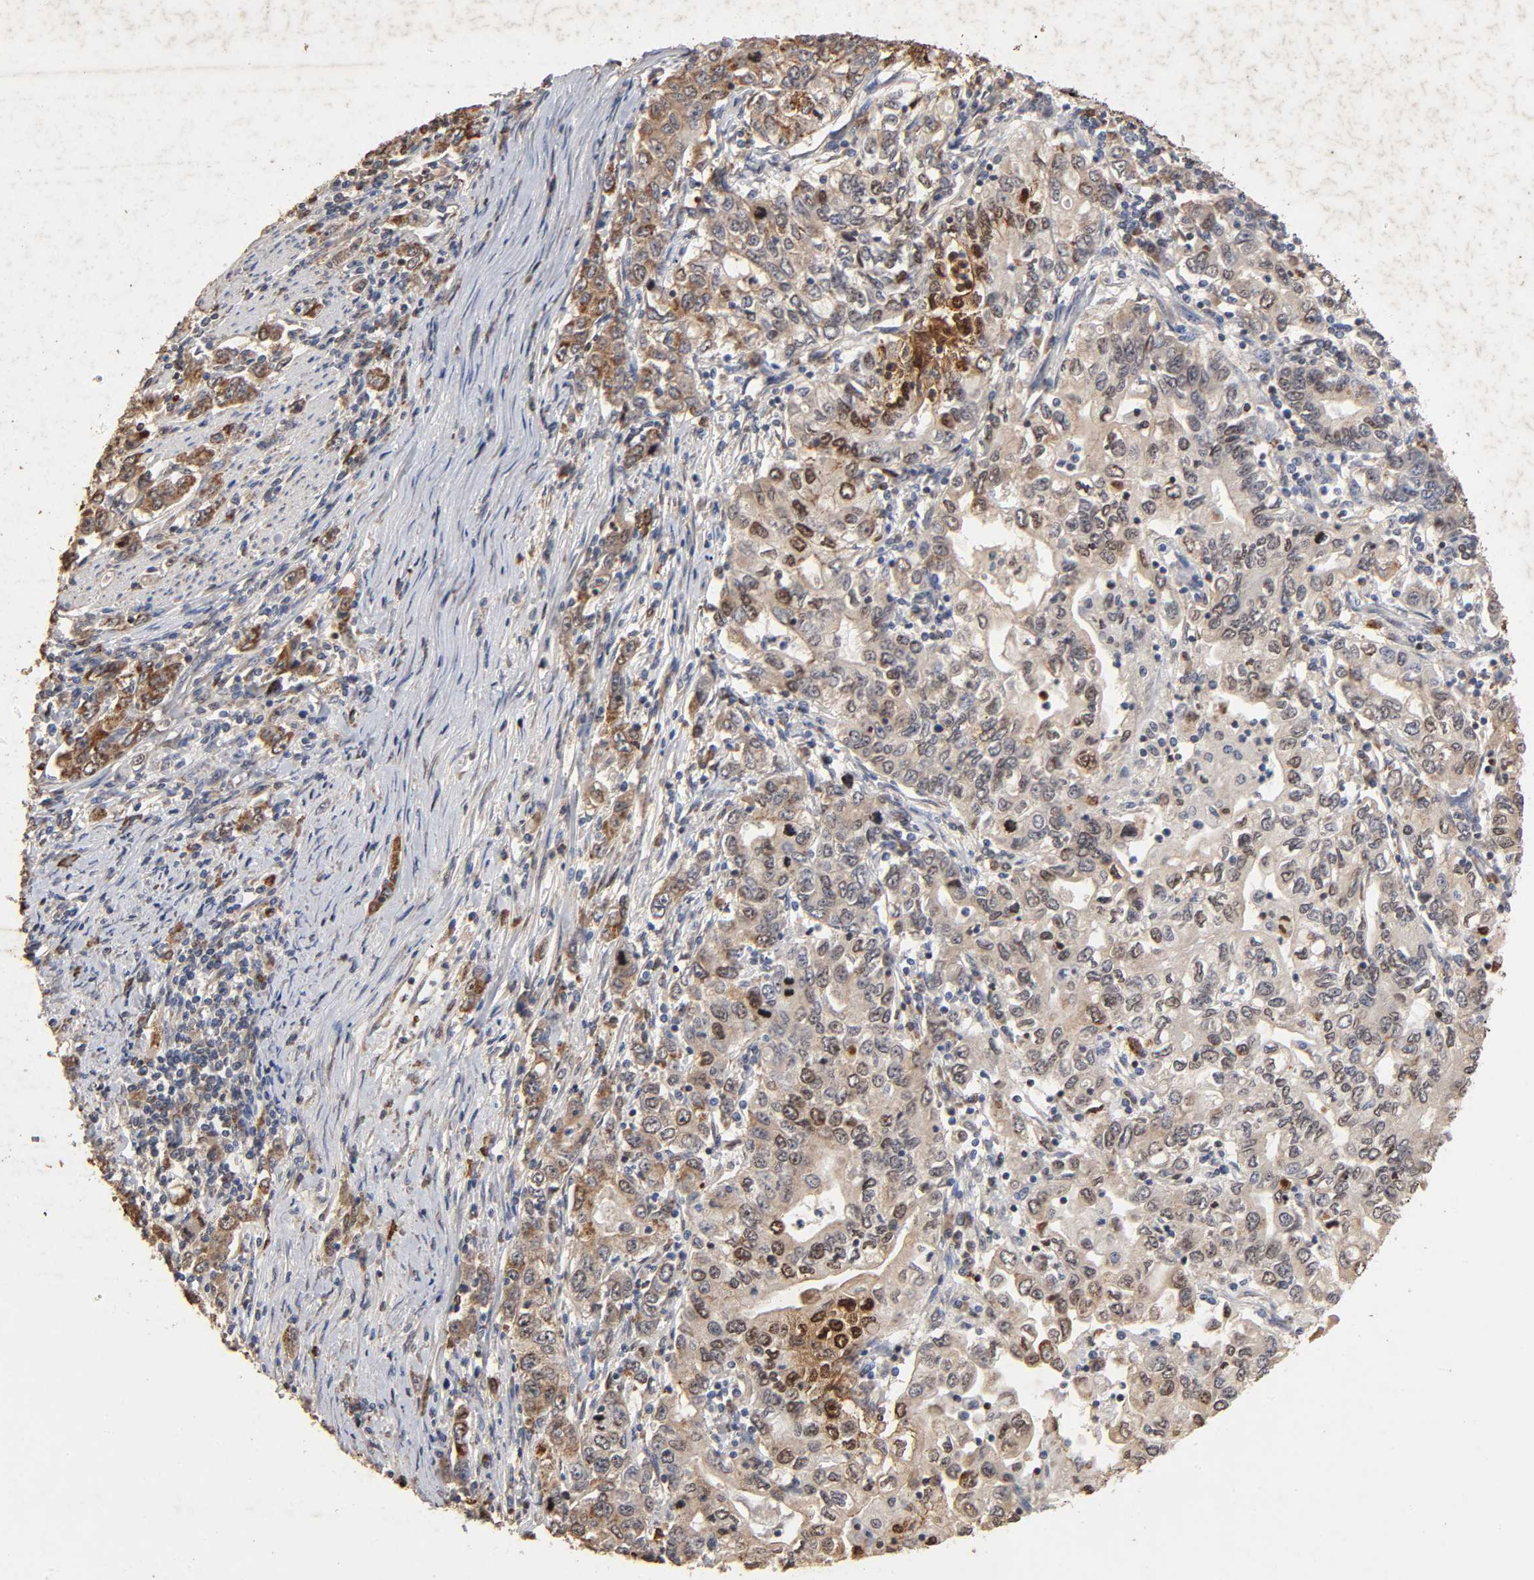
{"staining": {"intensity": "moderate", "quantity": ">75%", "location": "cytoplasmic/membranous"}, "tissue": "stomach cancer", "cell_type": "Tumor cells", "image_type": "cancer", "snomed": [{"axis": "morphology", "description": "Adenocarcinoma, NOS"}, {"axis": "topography", "description": "Stomach, lower"}], "caption": "IHC micrograph of human stomach adenocarcinoma stained for a protein (brown), which shows medium levels of moderate cytoplasmic/membranous staining in approximately >75% of tumor cells.", "gene": "CYCS", "patient": {"sex": "female", "age": 72}}